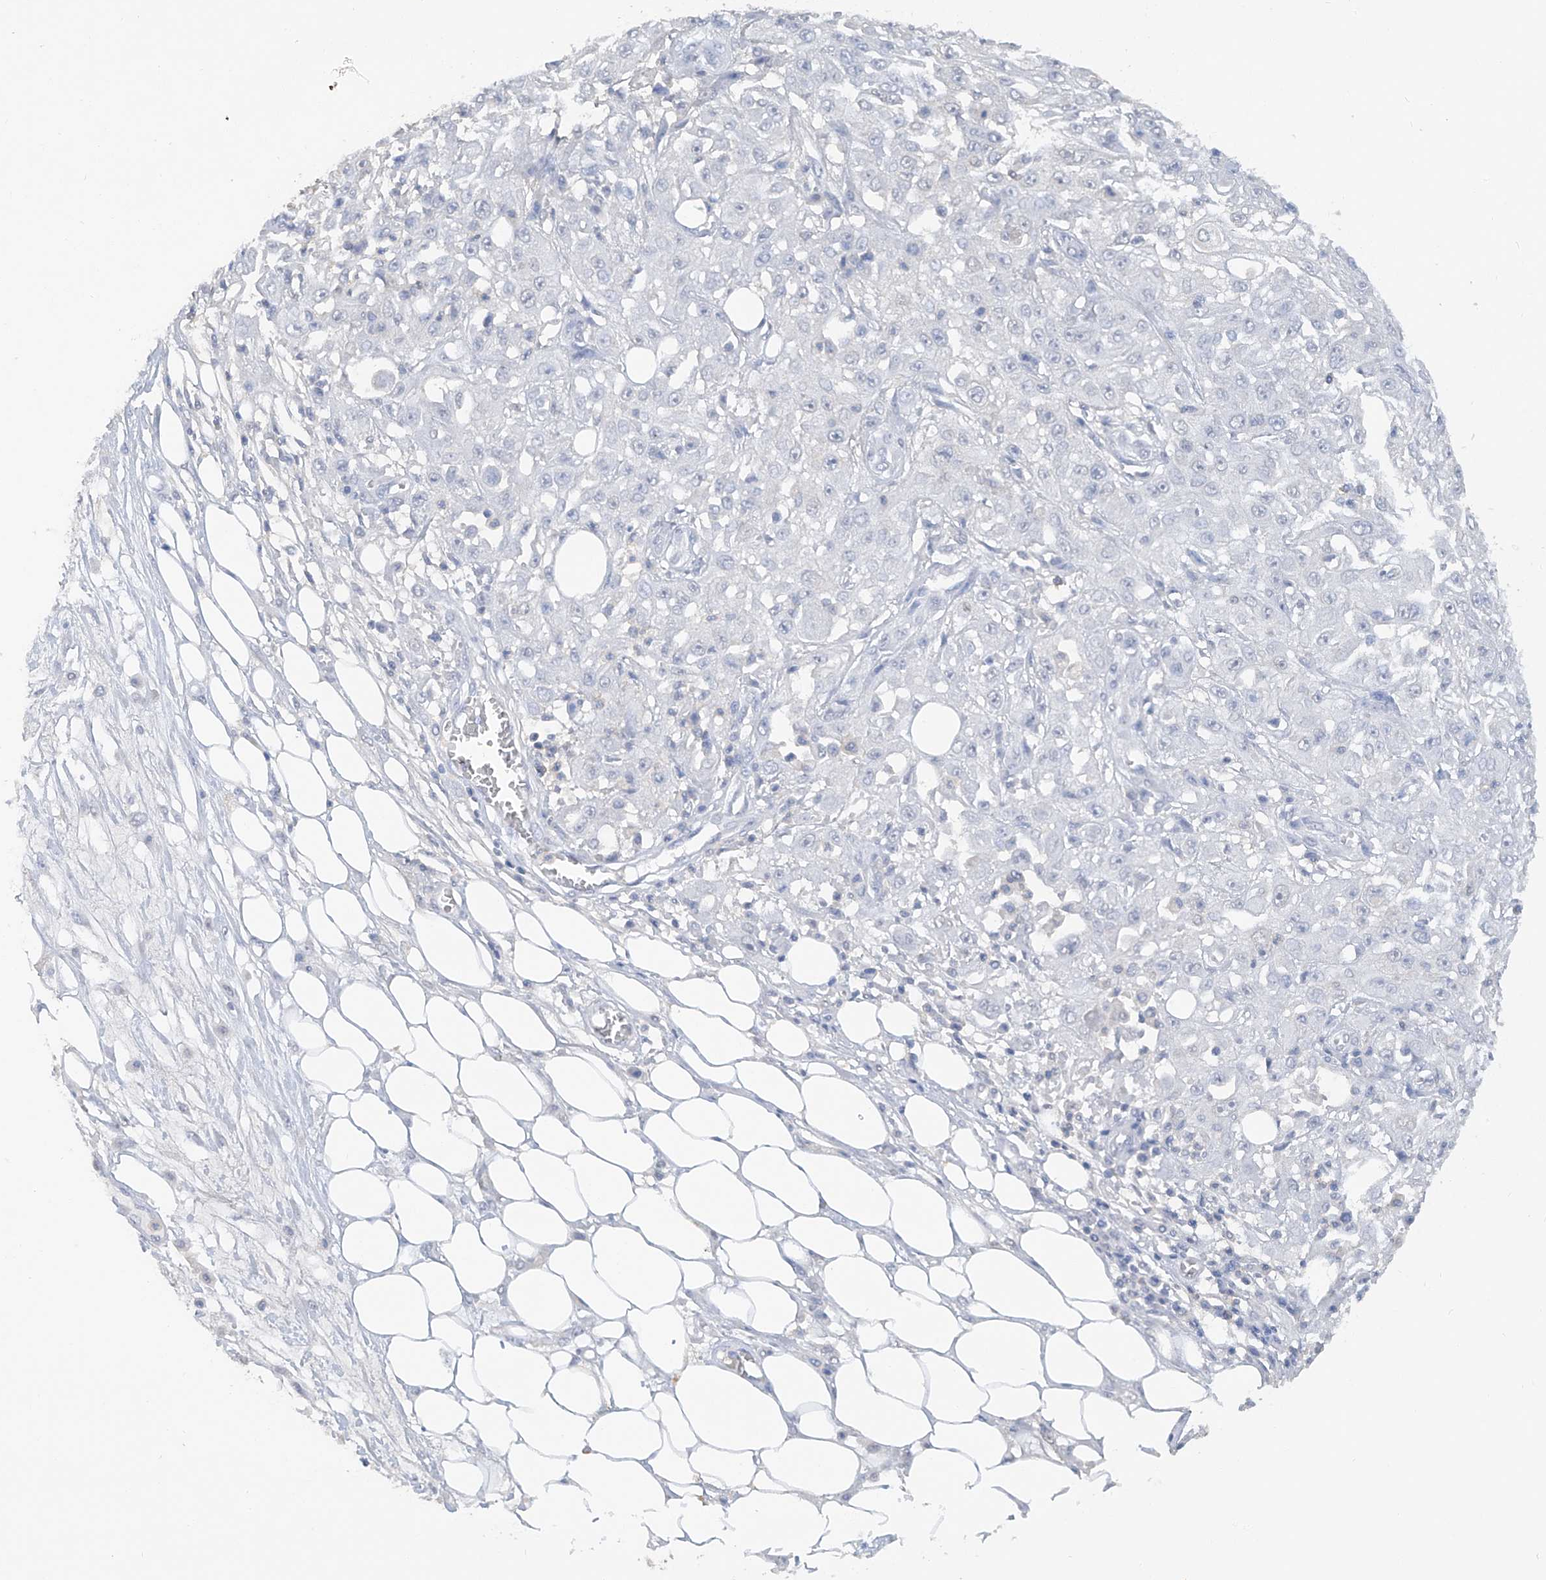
{"staining": {"intensity": "negative", "quantity": "none", "location": "none"}, "tissue": "skin cancer", "cell_type": "Tumor cells", "image_type": "cancer", "snomed": [{"axis": "morphology", "description": "Squamous cell carcinoma, NOS"}, {"axis": "morphology", "description": "Squamous cell carcinoma, metastatic, NOS"}, {"axis": "topography", "description": "Skin"}, {"axis": "topography", "description": "Lymph node"}], "caption": "IHC histopathology image of skin cancer (metastatic squamous cell carcinoma) stained for a protein (brown), which demonstrates no positivity in tumor cells.", "gene": "HAS3", "patient": {"sex": "male", "age": 75}}